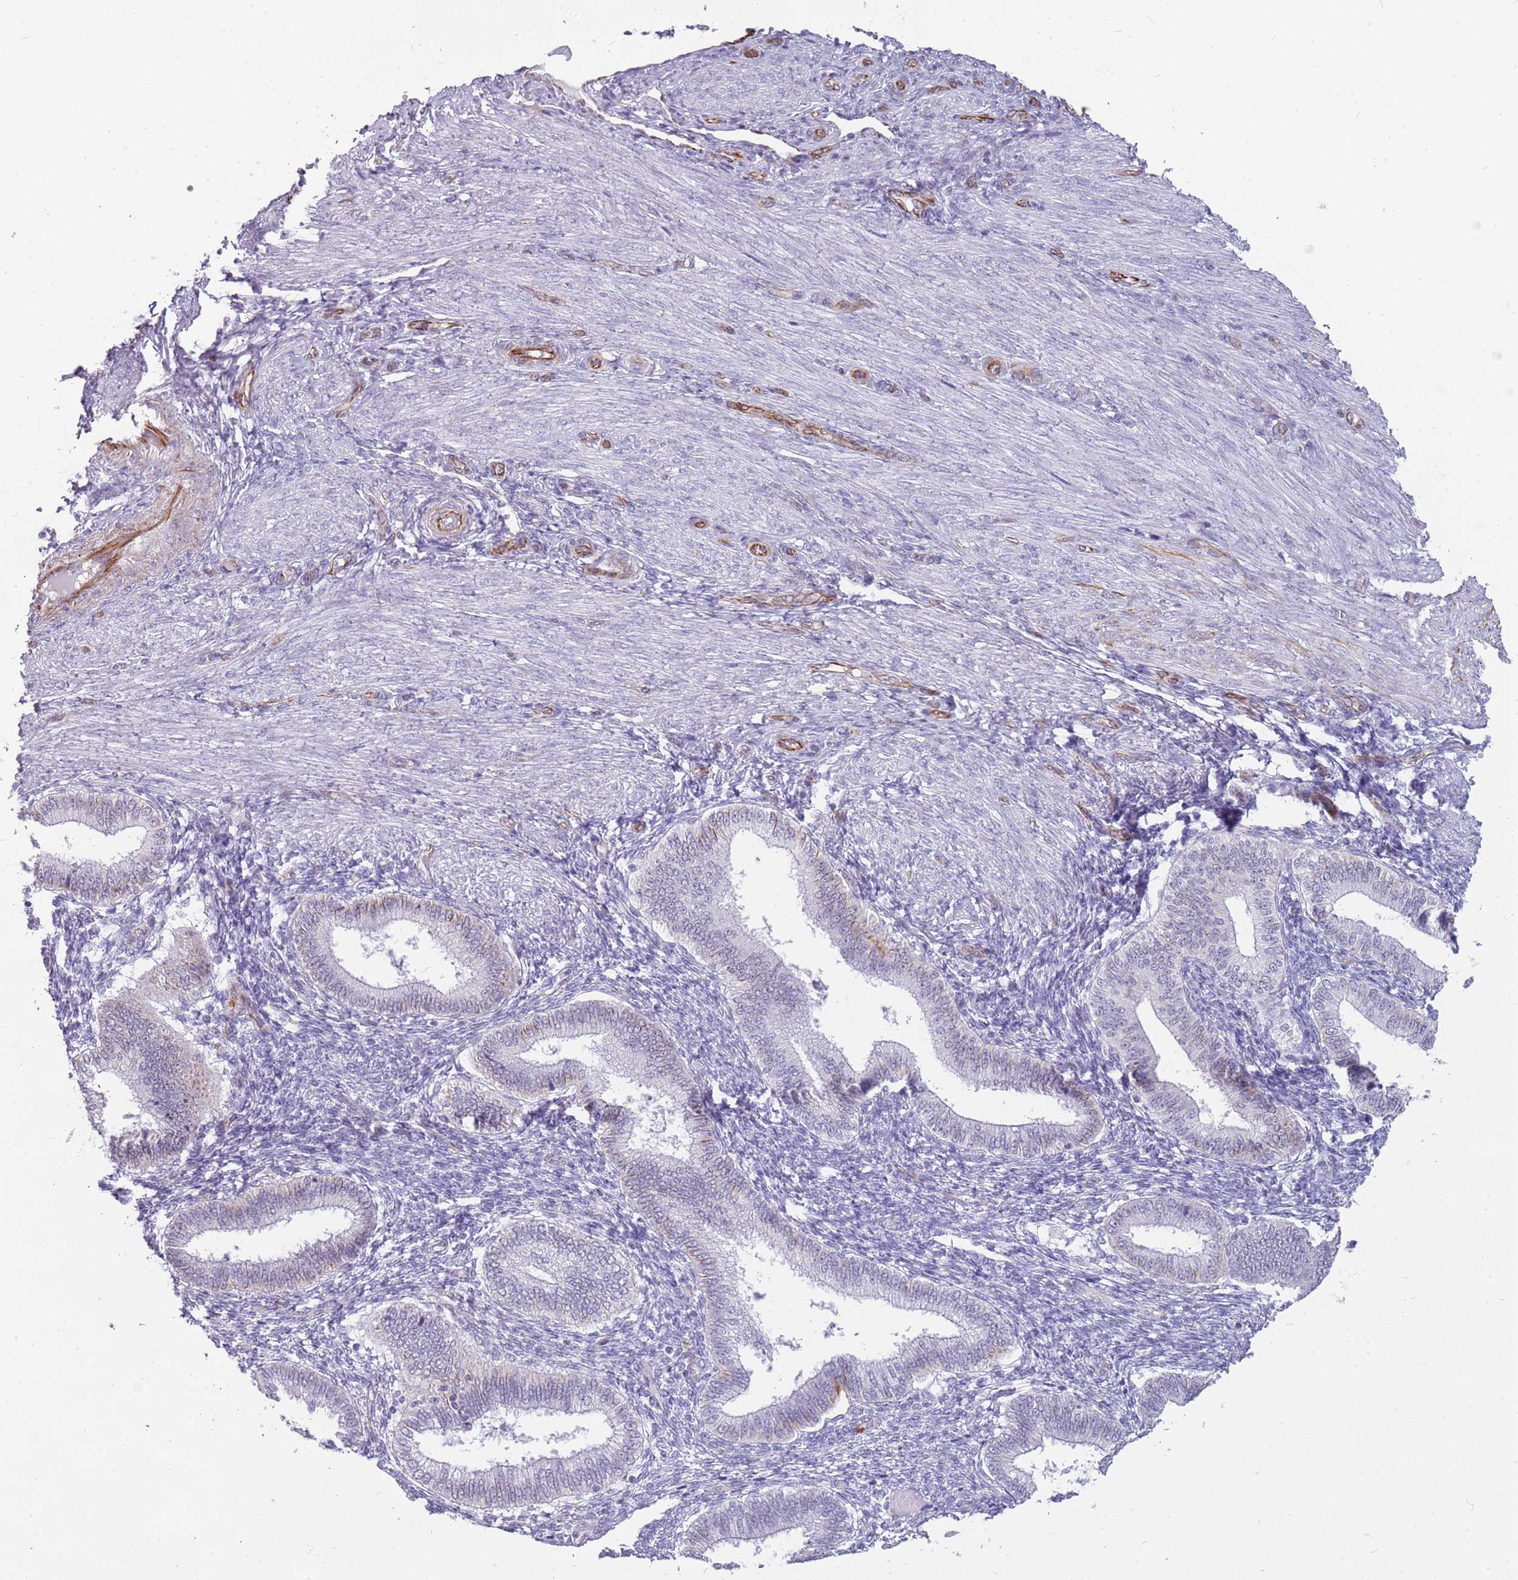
{"staining": {"intensity": "negative", "quantity": "none", "location": "none"}, "tissue": "endometrium", "cell_type": "Cells in endometrial stroma", "image_type": "normal", "snomed": [{"axis": "morphology", "description": "Normal tissue, NOS"}, {"axis": "topography", "description": "Endometrium"}], "caption": "IHC photomicrograph of unremarkable endometrium: endometrium stained with DAB shows no significant protein expression in cells in endometrial stroma.", "gene": "ENSG00000271254", "patient": {"sex": "female", "age": 39}}